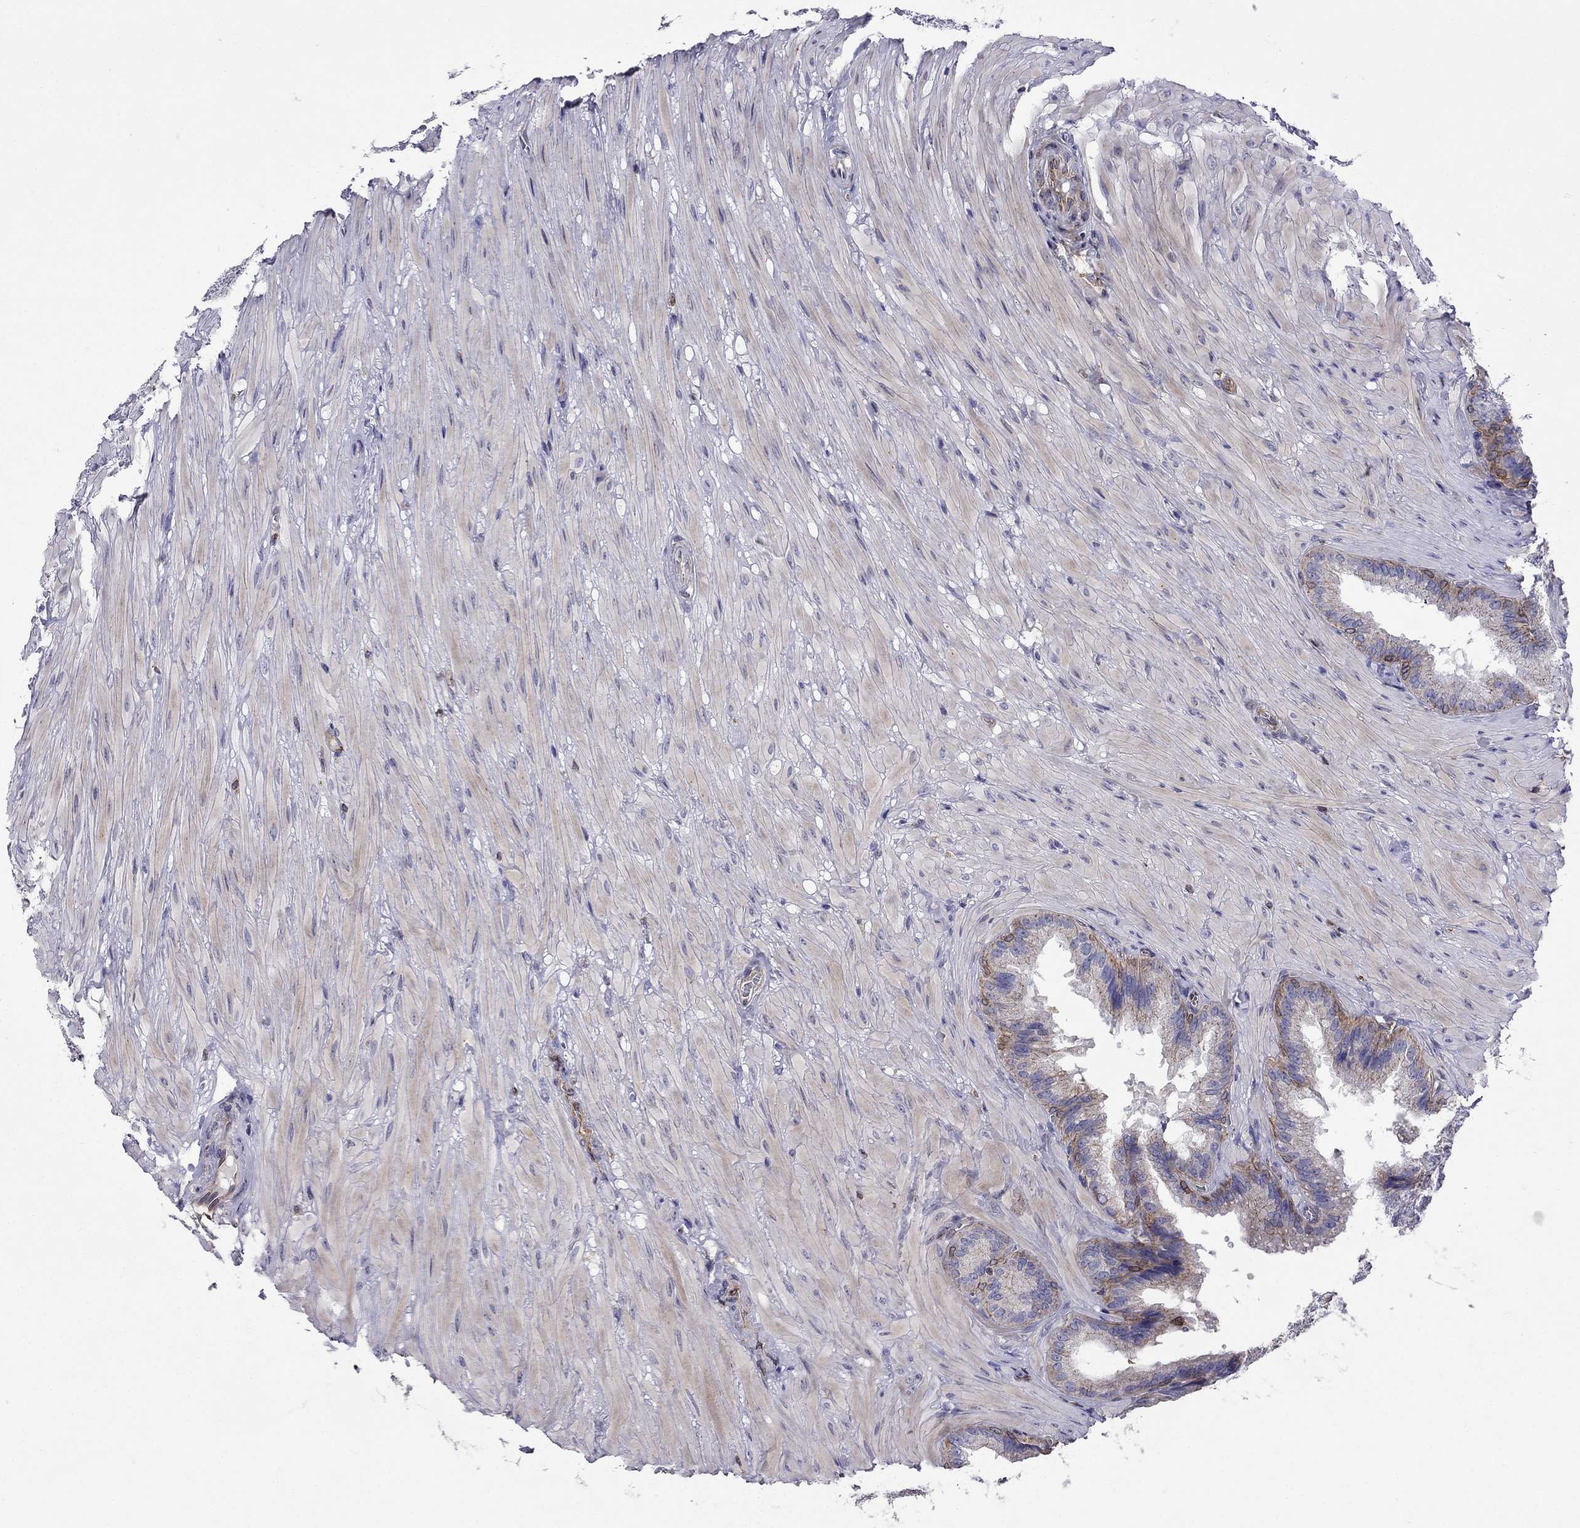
{"staining": {"intensity": "strong", "quantity": "<25%", "location": "cytoplasmic/membranous"}, "tissue": "seminal vesicle", "cell_type": "Glandular cells", "image_type": "normal", "snomed": [{"axis": "morphology", "description": "Normal tissue, NOS"}, {"axis": "topography", "description": "Seminal veicle"}], "caption": "High-power microscopy captured an IHC photomicrograph of normal seminal vesicle, revealing strong cytoplasmic/membranous expression in about <25% of glandular cells.", "gene": "GNAL", "patient": {"sex": "male", "age": 37}}